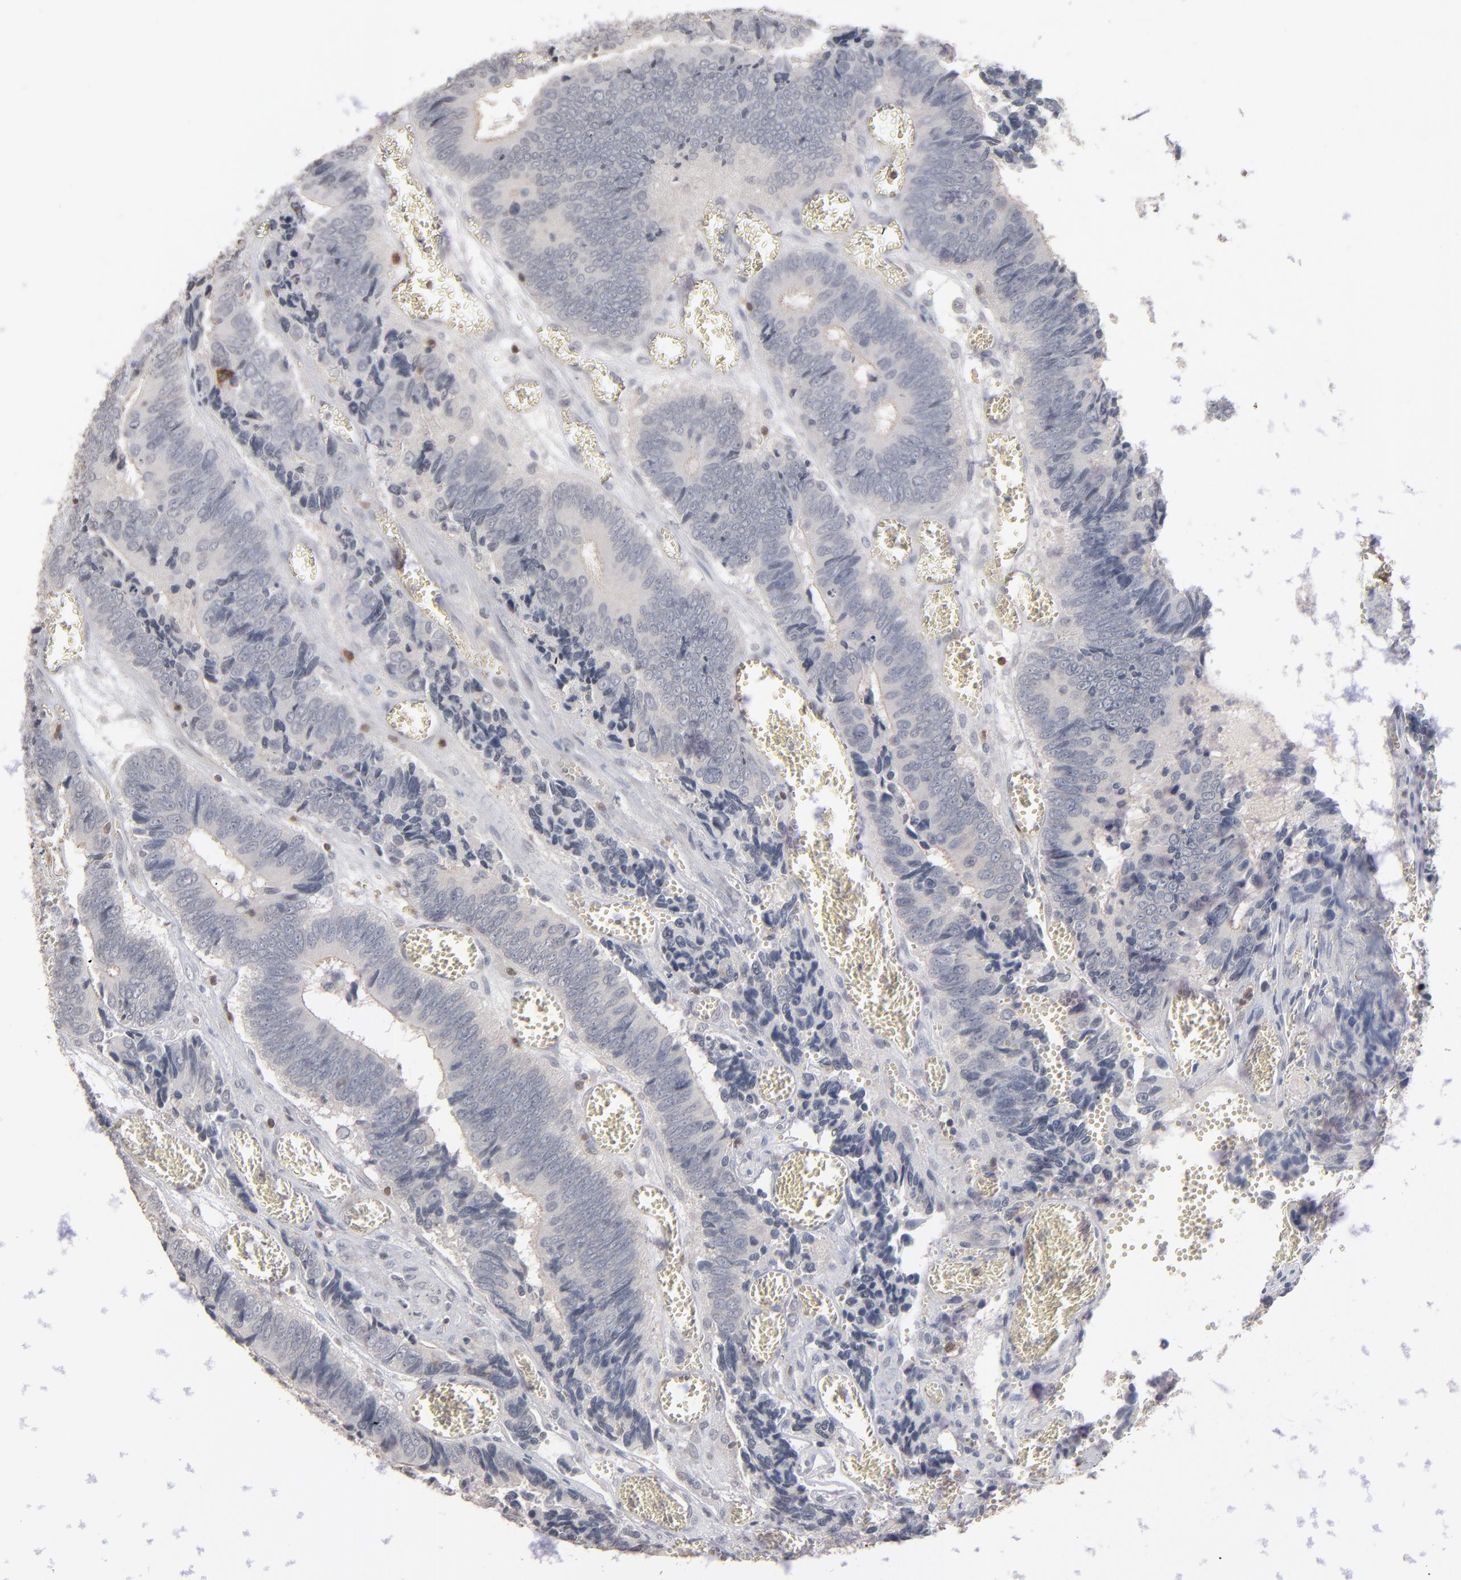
{"staining": {"intensity": "negative", "quantity": "none", "location": "none"}, "tissue": "colorectal cancer", "cell_type": "Tumor cells", "image_type": "cancer", "snomed": [{"axis": "morphology", "description": "Adenocarcinoma, NOS"}, {"axis": "topography", "description": "Colon"}], "caption": "Immunohistochemistry of colorectal cancer displays no staining in tumor cells.", "gene": "STAT4", "patient": {"sex": "male", "age": 72}}